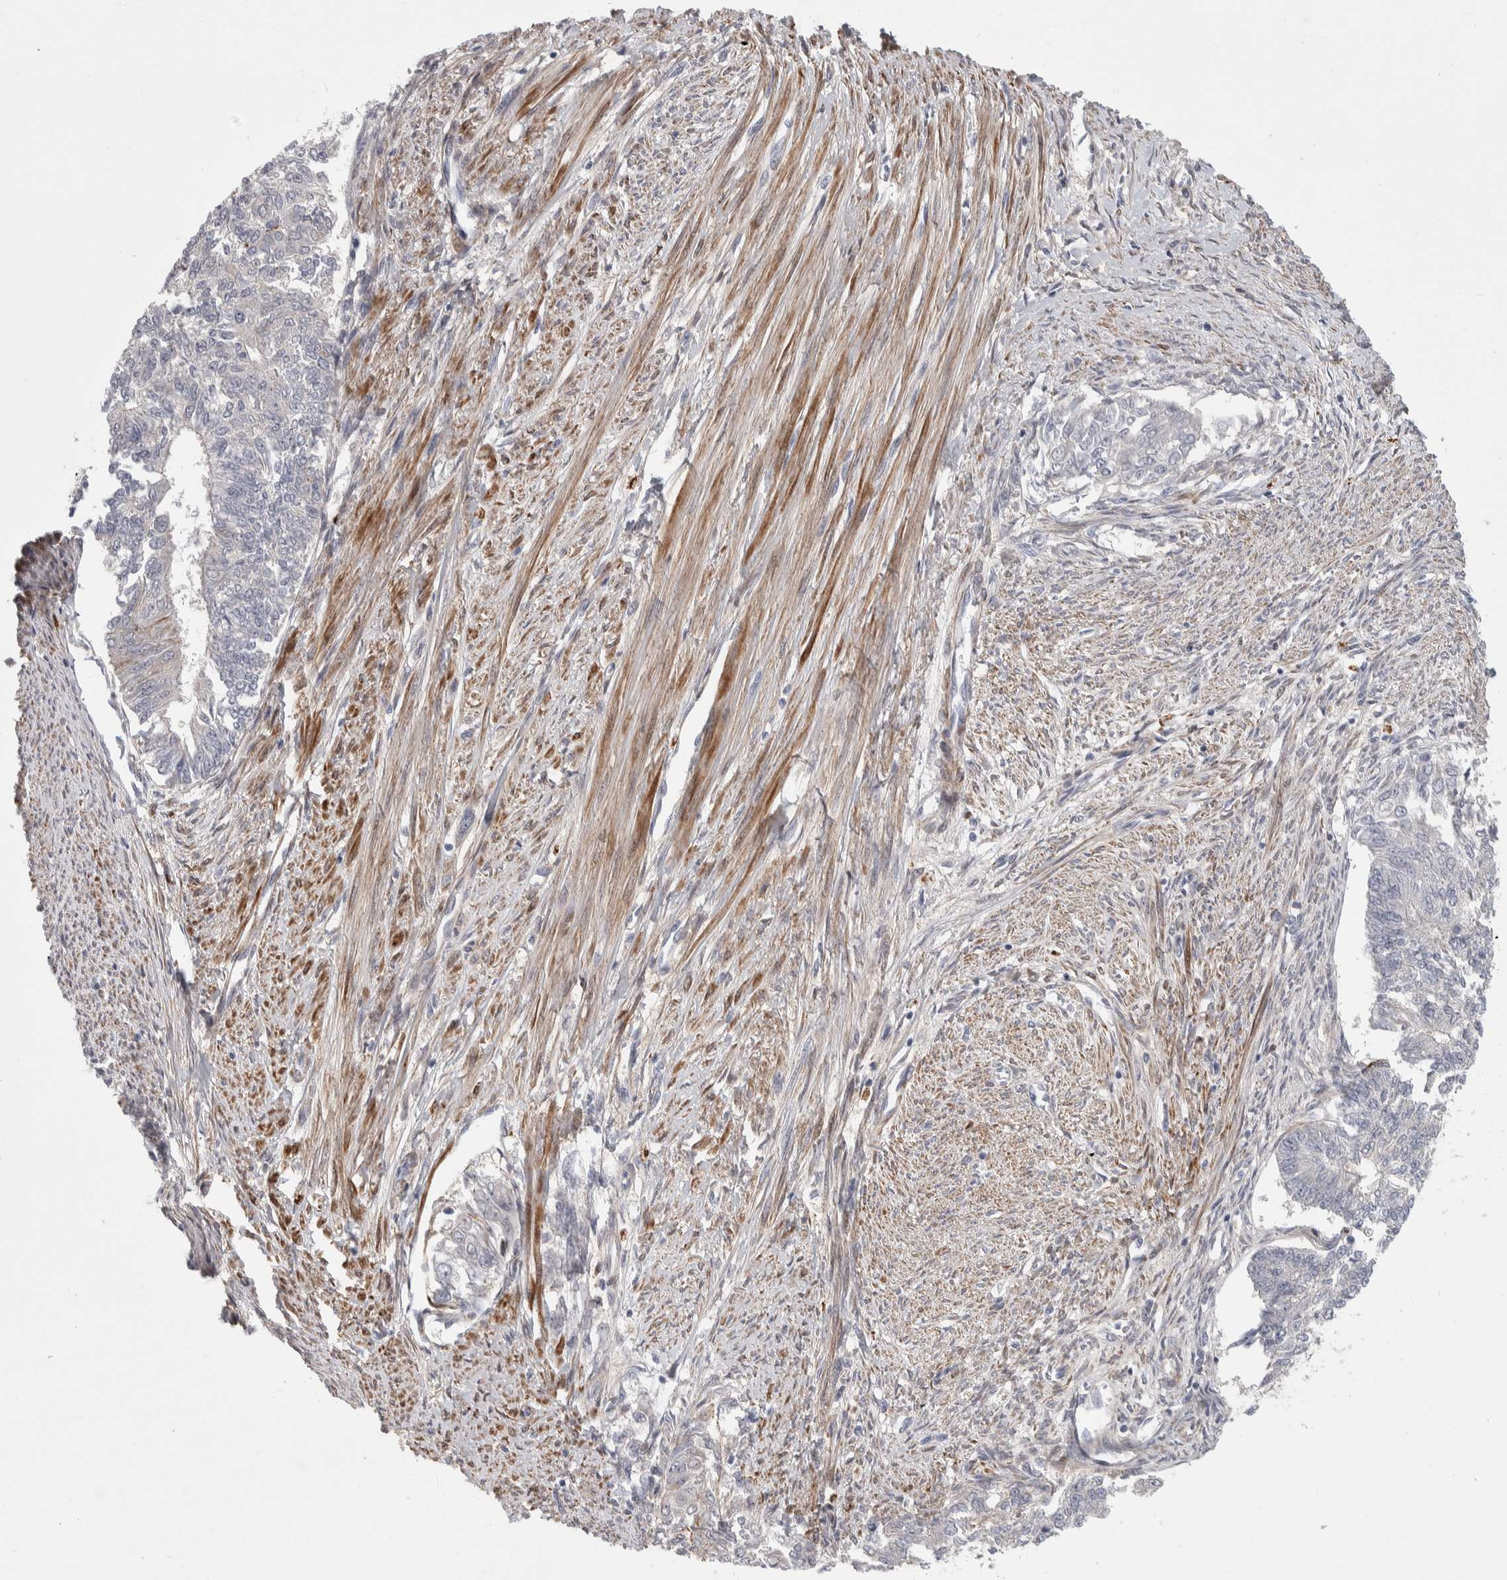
{"staining": {"intensity": "negative", "quantity": "none", "location": "none"}, "tissue": "endometrial cancer", "cell_type": "Tumor cells", "image_type": "cancer", "snomed": [{"axis": "morphology", "description": "Adenocarcinoma, NOS"}, {"axis": "topography", "description": "Endometrium"}], "caption": "DAB immunohistochemical staining of adenocarcinoma (endometrial) shows no significant expression in tumor cells.", "gene": "PSMG3", "patient": {"sex": "female", "age": 32}}